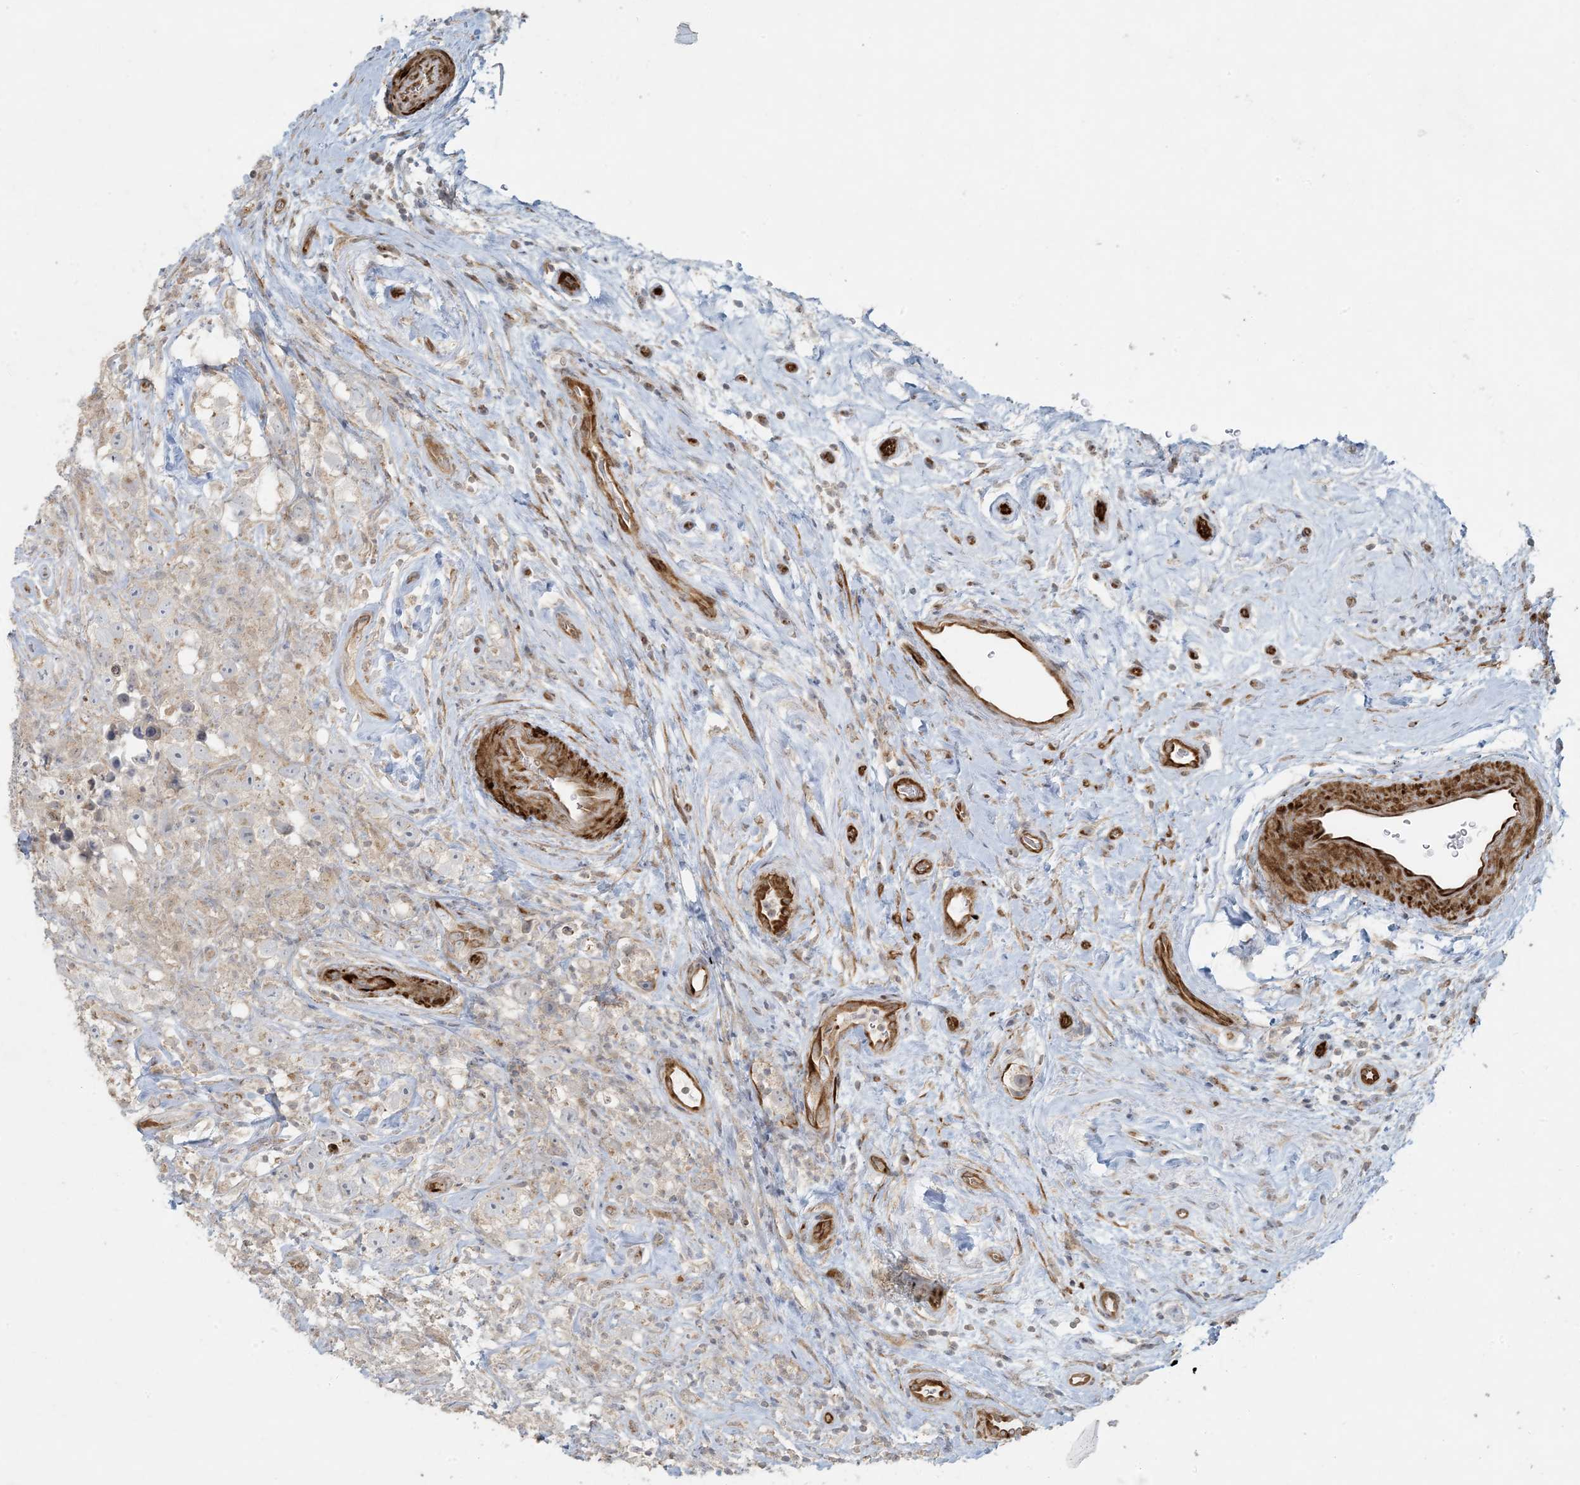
{"staining": {"intensity": "weak", "quantity": "<25%", "location": "cytoplasmic/membranous"}, "tissue": "testis cancer", "cell_type": "Tumor cells", "image_type": "cancer", "snomed": [{"axis": "morphology", "description": "Seminoma, NOS"}, {"axis": "topography", "description": "Testis"}], "caption": "Immunohistochemistry of testis cancer (seminoma) displays no positivity in tumor cells. Brightfield microscopy of immunohistochemistry stained with DAB (3,3'-diaminobenzidine) (brown) and hematoxylin (blue), captured at high magnification.", "gene": "BCORL1", "patient": {"sex": "male", "age": 49}}